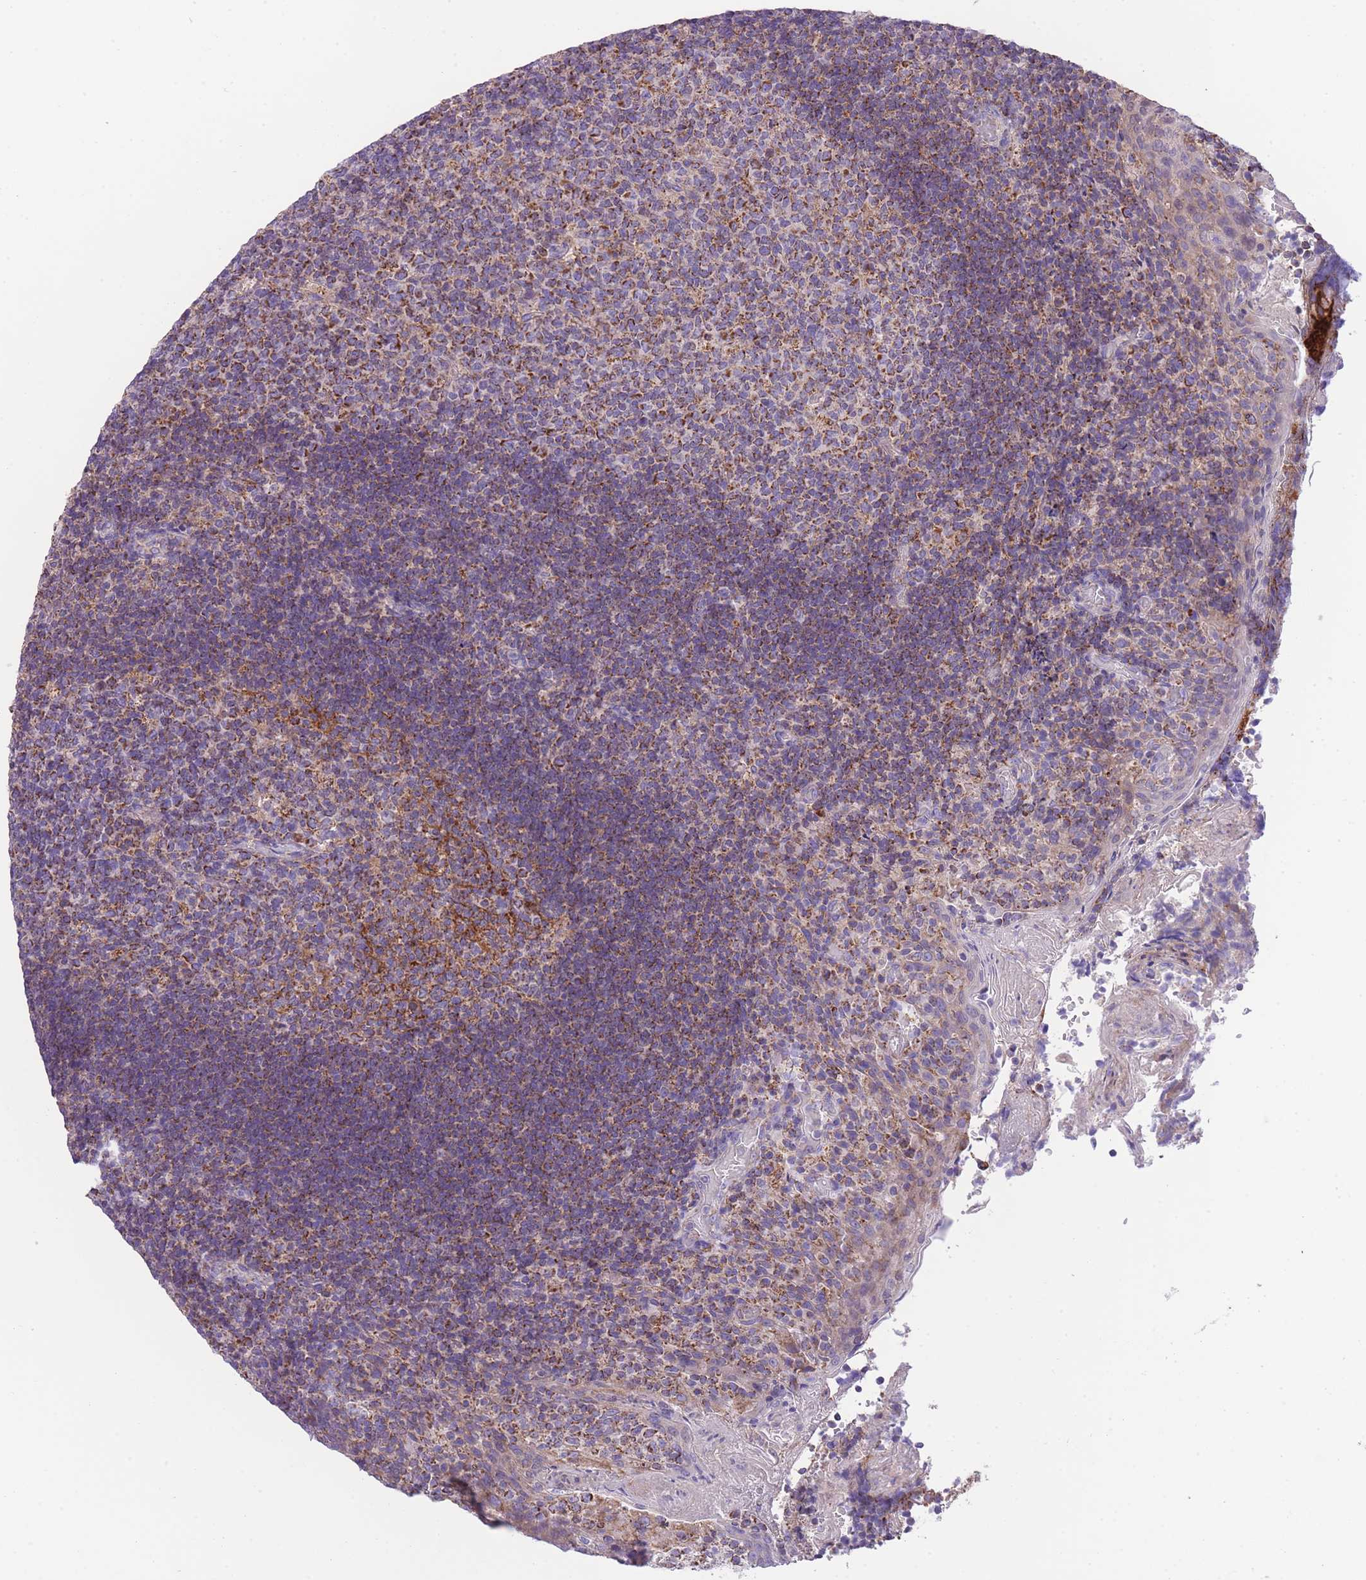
{"staining": {"intensity": "strong", "quantity": "25%-75%", "location": "cytoplasmic/membranous"}, "tissue": "tonsil", "cell_type": "Germinal center cells", "image_type": "normal", "snomed": [{"axis": "morphology", "description": "Normal tissue, NOS"}, {"axis": "topography", "description": "Tonsil"}], "caption": "The image displays immunohistochemical staining of unremarkable tonsil. There is strong cytoplasmic/membranous expression is seen in about 25%-75% of germinal center cells.", "gene": "ST3GAL3", "patient": {"sex": "female", "age": 10}}